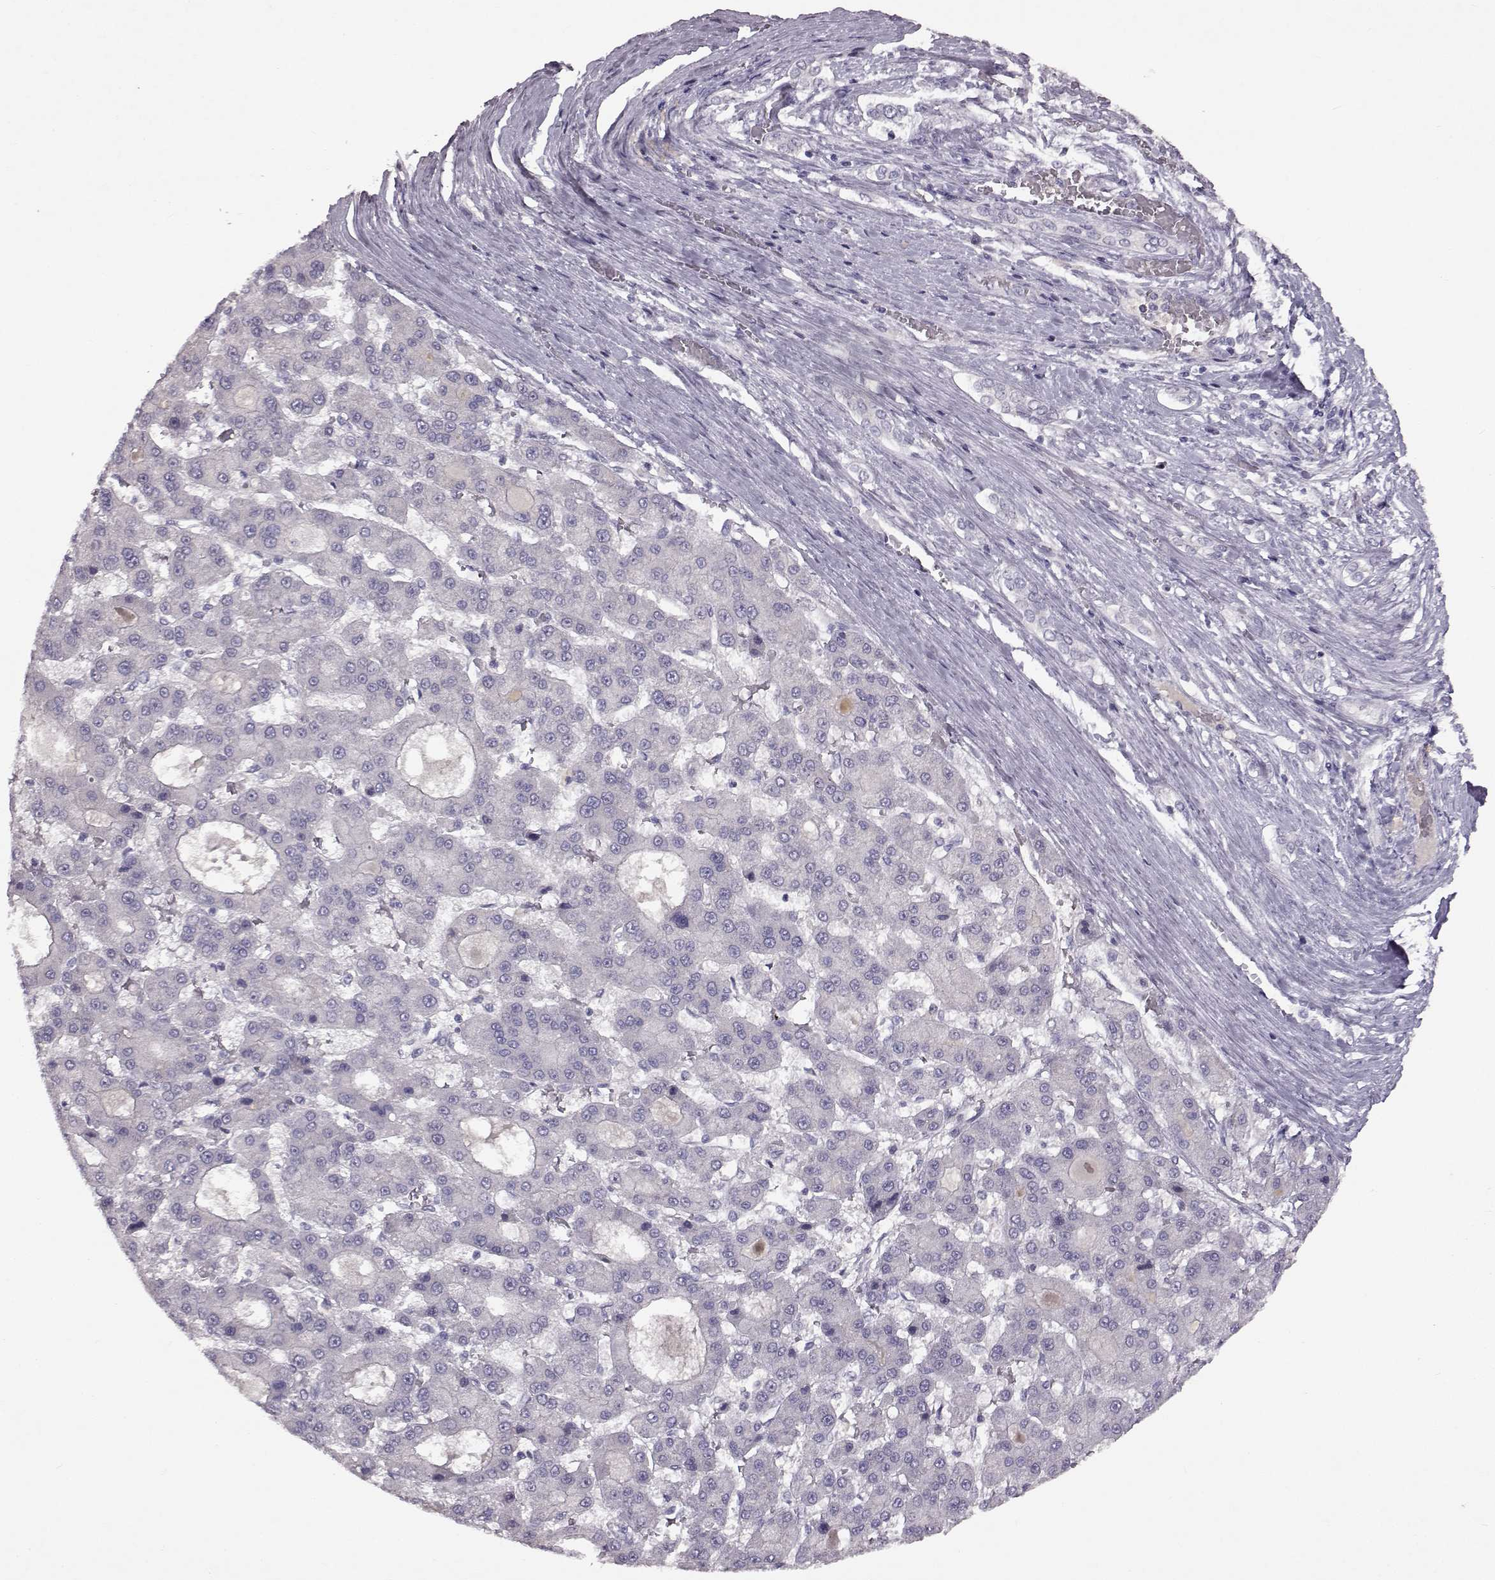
{"staining": {"intensity": "negative", "quantity": "none", "location": "none"}, "tissue": "liver cancer", "cell_type": "Tumor cells", "image_type": "cancer", "snomed": [{"axis": "morphology", "description": "Carcinoma, Hepatocellular, NOS"}, {"axis": "topography", "description": "Liver"}], "caption": "IHC of human liver cancer shows no positivity in tumor cells.", "gene": "SPAG17", "patient": {"sex": "male", "age": 70}}